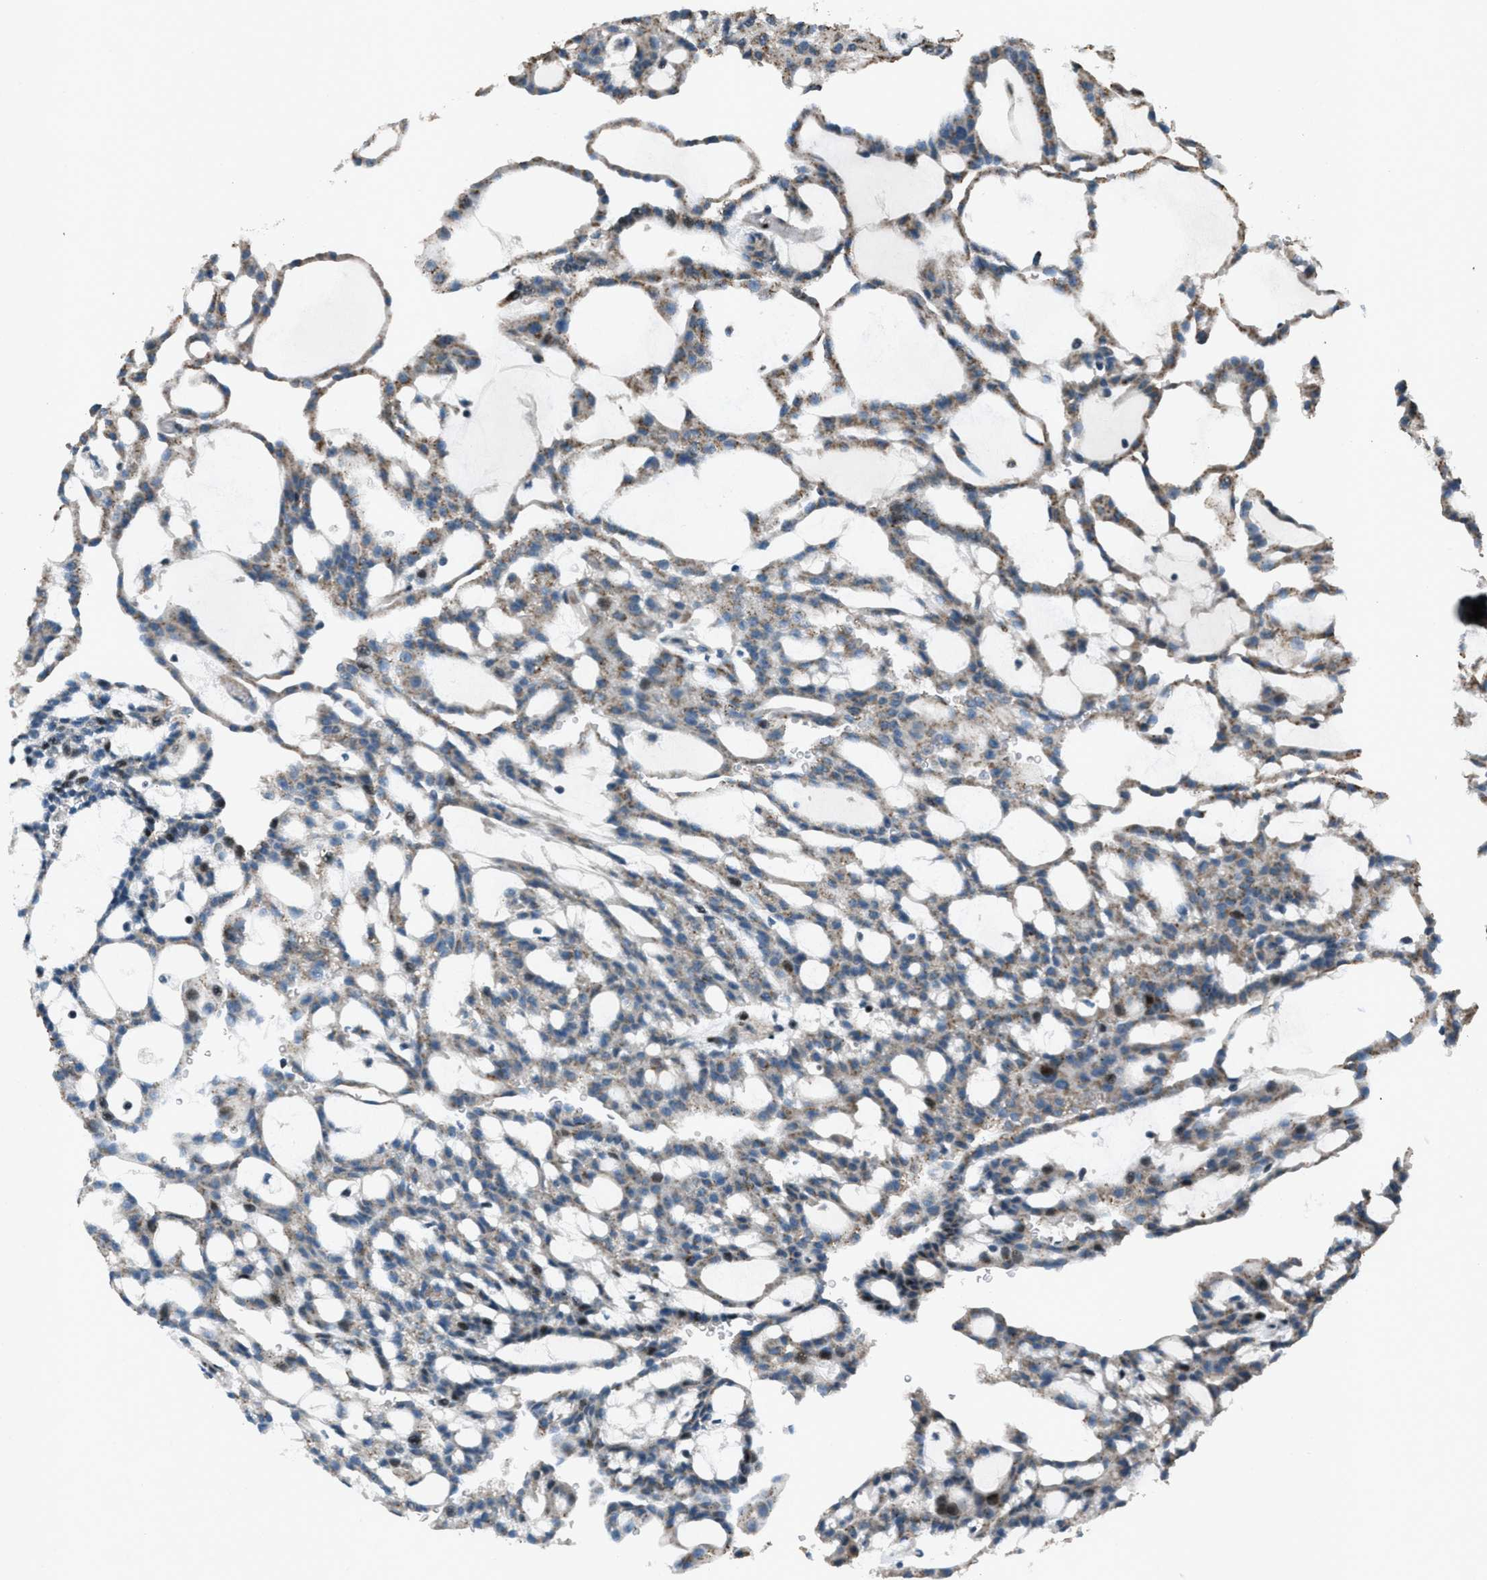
{"staining": {"intensity": "weak", "quantity": "25%-75%", "location": "cytoplasmic/membranous"}, "tissue": "renal cancer", "cell_type": "Tumor cells", "image_type": "cancer", "snomed": [{"axis": "morphology", "description": "Adenocarcinoma, NOS"}, {"axis": "topography", "description": "Kidney"}], "caption": "A brown stain highlights weak cytoplasmic/membranous staining of a protein in adenocarcinoma (renal) tumor cells.", "gene": "GPC6", "patient": {"sex": "male", "age": 63}}